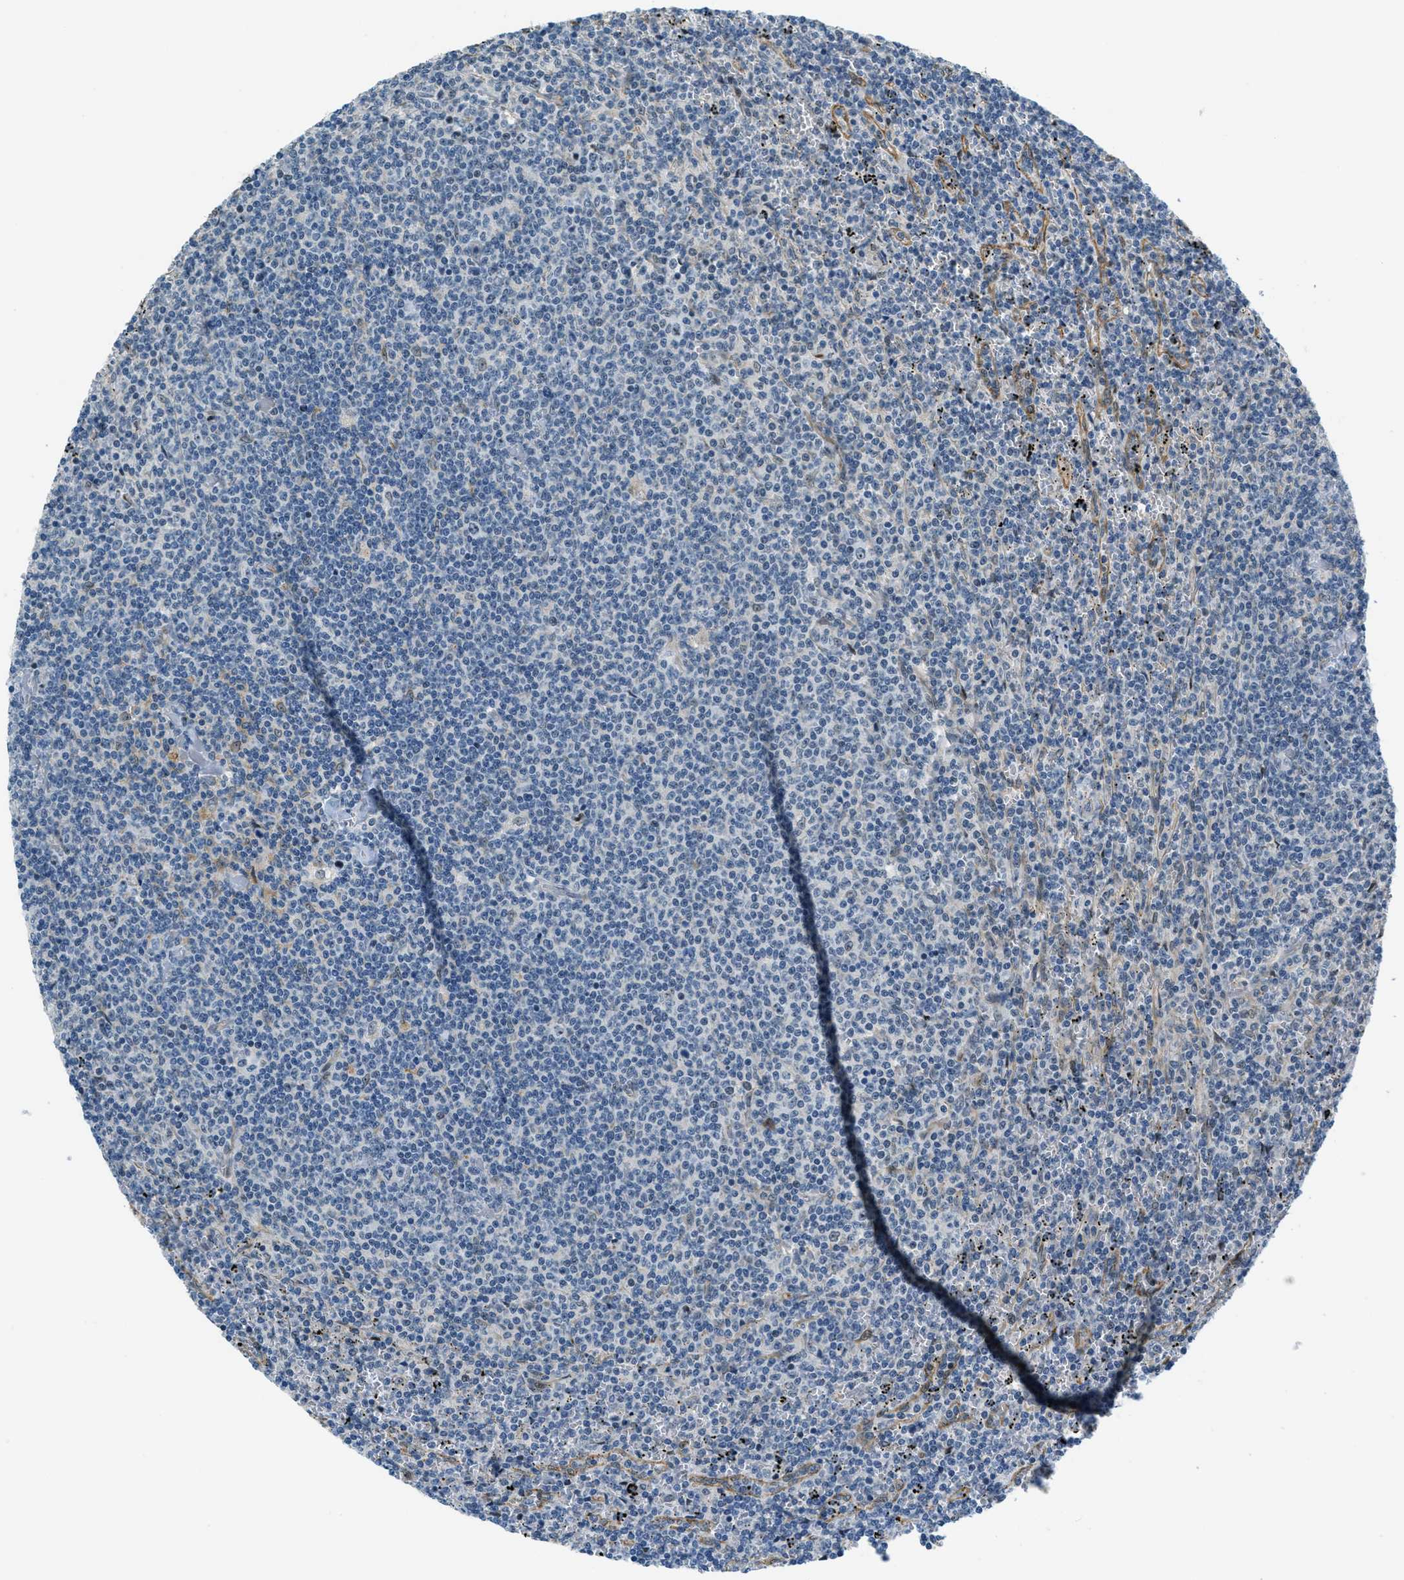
{"staining": {"intensity": "negative", "quantity": "none", "location": "none"}, "tissue": "lymphoma", "cell_type": "Tumor cells", "image_type": "cancer", "snomed": [{"axis": "morphology", "description": "Malignant lymphoma, non-Hodgkin's type, Low grade"}, {"axis": "topography", "description": "Spleen"}], "caption": "Human lymphoma stained for a protein using immunohistochemistry exhibits no expression in tumor cells.", "gene": "ZDHHC23", "patient": {"sex": "female", "age": 50}}